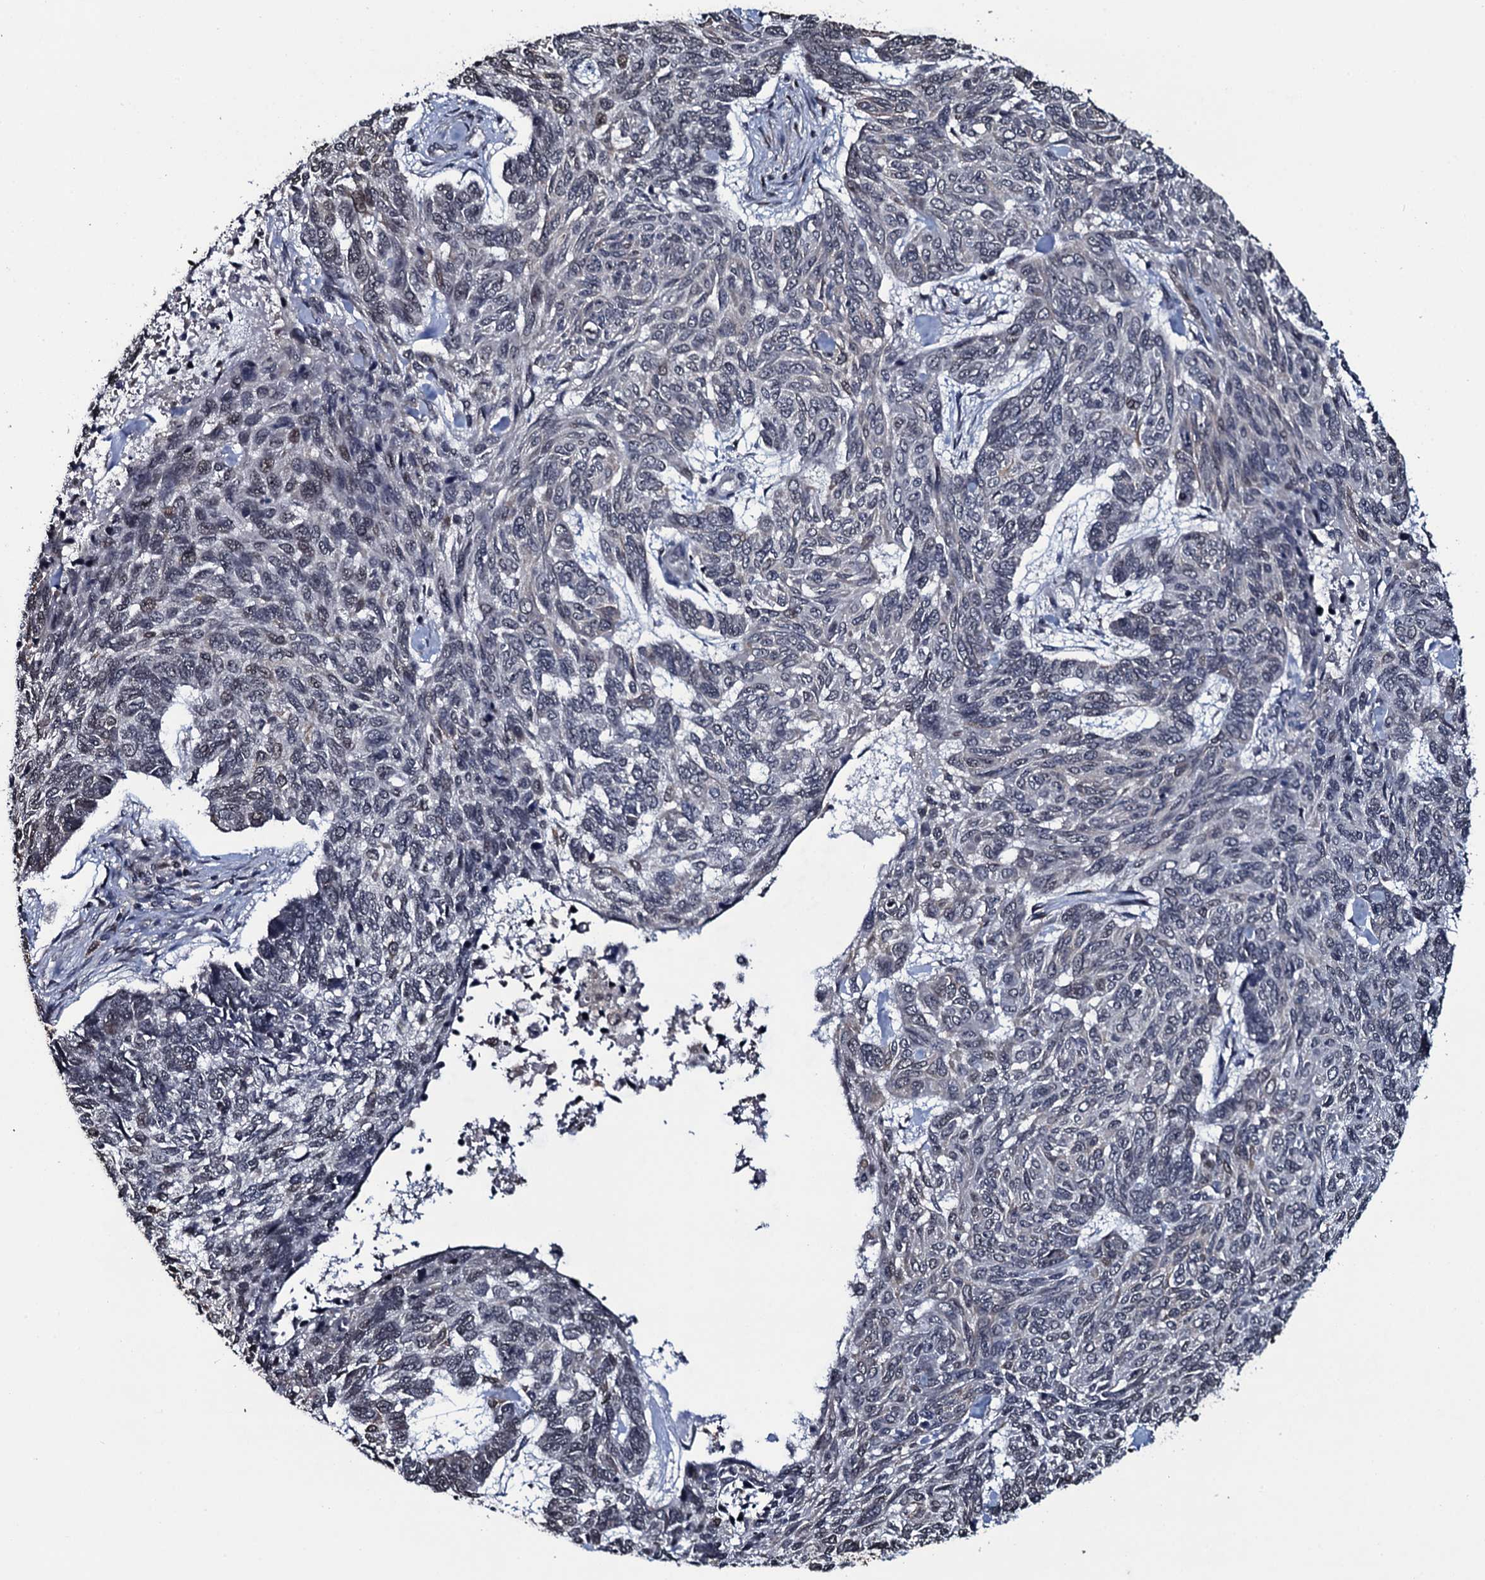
{"staining": {"intensity": "negative", "quantity": "none", "location": "none"}, "tissue": "skin cancer", "cell_type": "Tumor cells", "image_type": "cancer", "snomed": [{"axis": "morphology", "description": "Basal cell carcinoma"}, {"axis": "topography", "description": "Skin"}], "caption": "This is a image of immunohistochemistry staining of skin cancer (basal cell carcinoma), which shows no positivity in tumor cells. The staining is performed using DAB brown chromogen with nuclei counter-stained in using hematoxylin.", "gene": "HDDC3", "patient": {"sex": "female", "age": 65}}